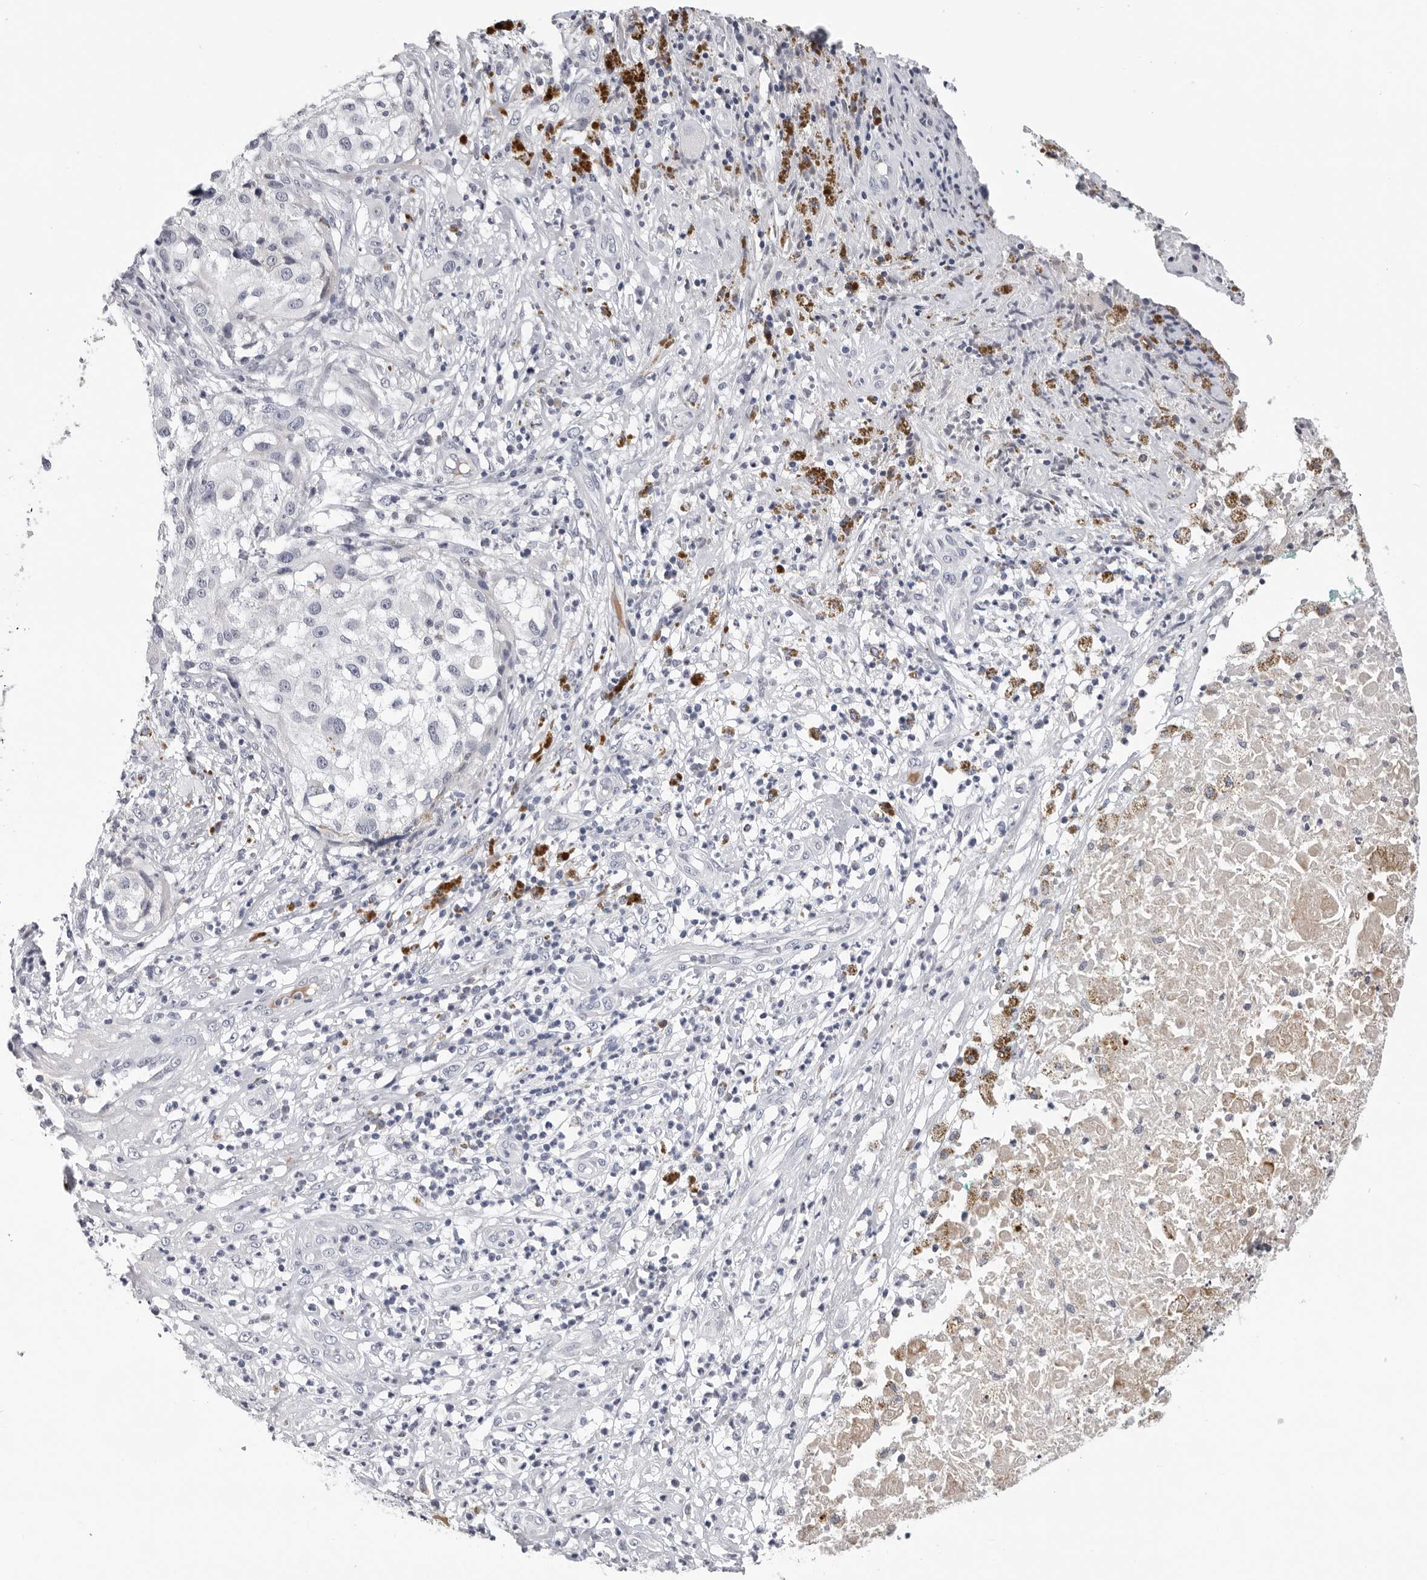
{"staining": {"intensity": "negative", "quantity": "none", "location": "none"}, "tissue": "melanoma", "cell_type": "Tumor cells", "image_type": "cancer", "snomed": [{"axis": "morphology", "description": "Necrosis, NOS"}, {"axis": "morphology", "description": "Malignant melanoma, NOS"}, {"axis": "topography", "description": "Skin"}], "caption": "Immunohistochemistry (IHC) micrograph of neoplastic tissue: human melanoma stained with DAB reveals no significant protein staining in tumor cells.", "gene": "ZNF502", "patient": {"sex": "female", "age": 87}}